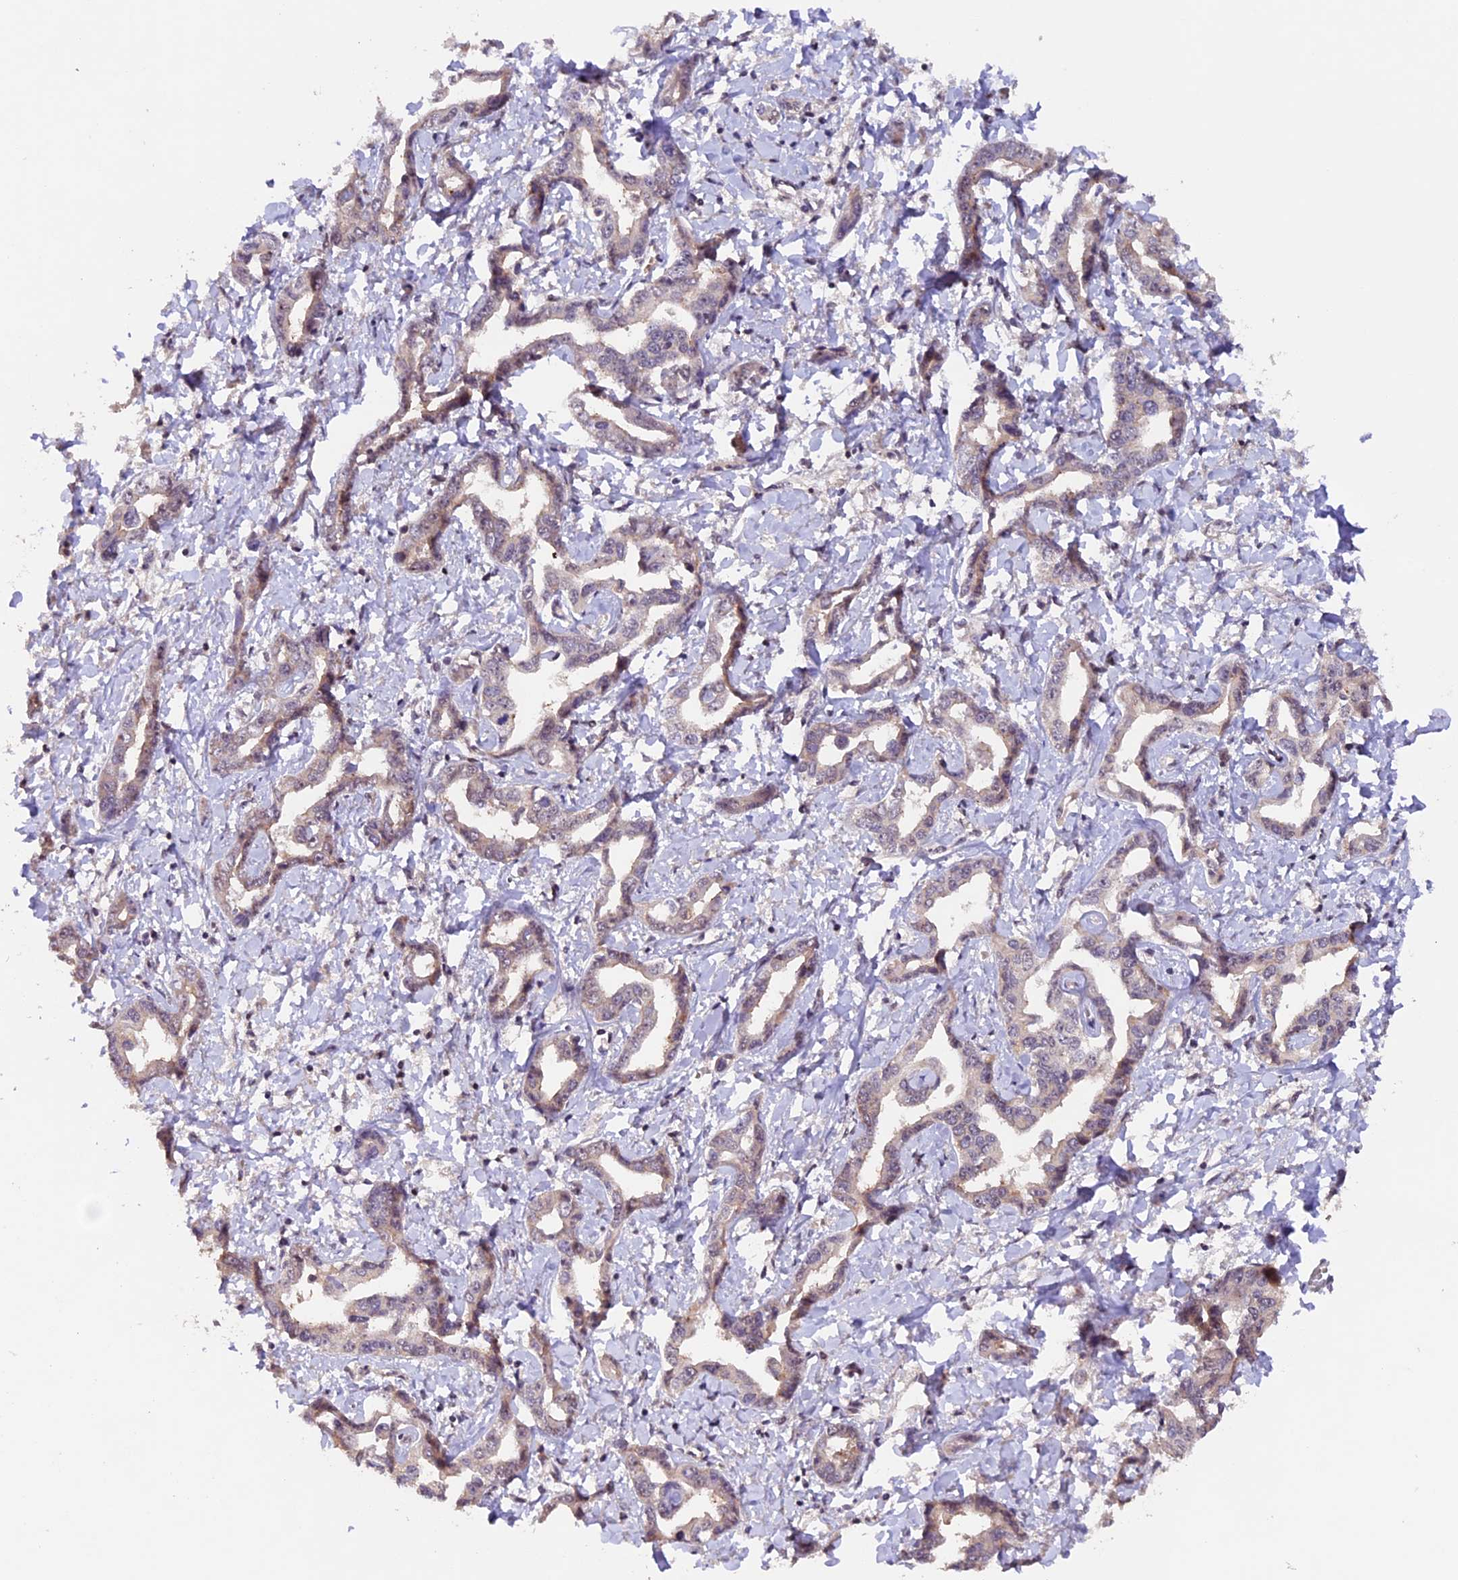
{"staining": {"intensity": "weak", "quantity": ">75%", "location": "cytoplasmic/membranous"}, "tissue": "liver cancer", "cell_type": "Tumor cells", "image_type": "cancer", "snomed": [{"axis": "morphology", "description": "Cholangiocarcinoma"}, {"axis": "topography", "description": "Liver"}], "caption": "Immunohistochemical staining of liver cancer shows low levels of weak cytoplasmic/membranous protein positivity in approximately >75% of tumor cells. Nuclei are stained in blue.", "gene": "GNB5", "patient": {"sex": "male", "age": 59}}